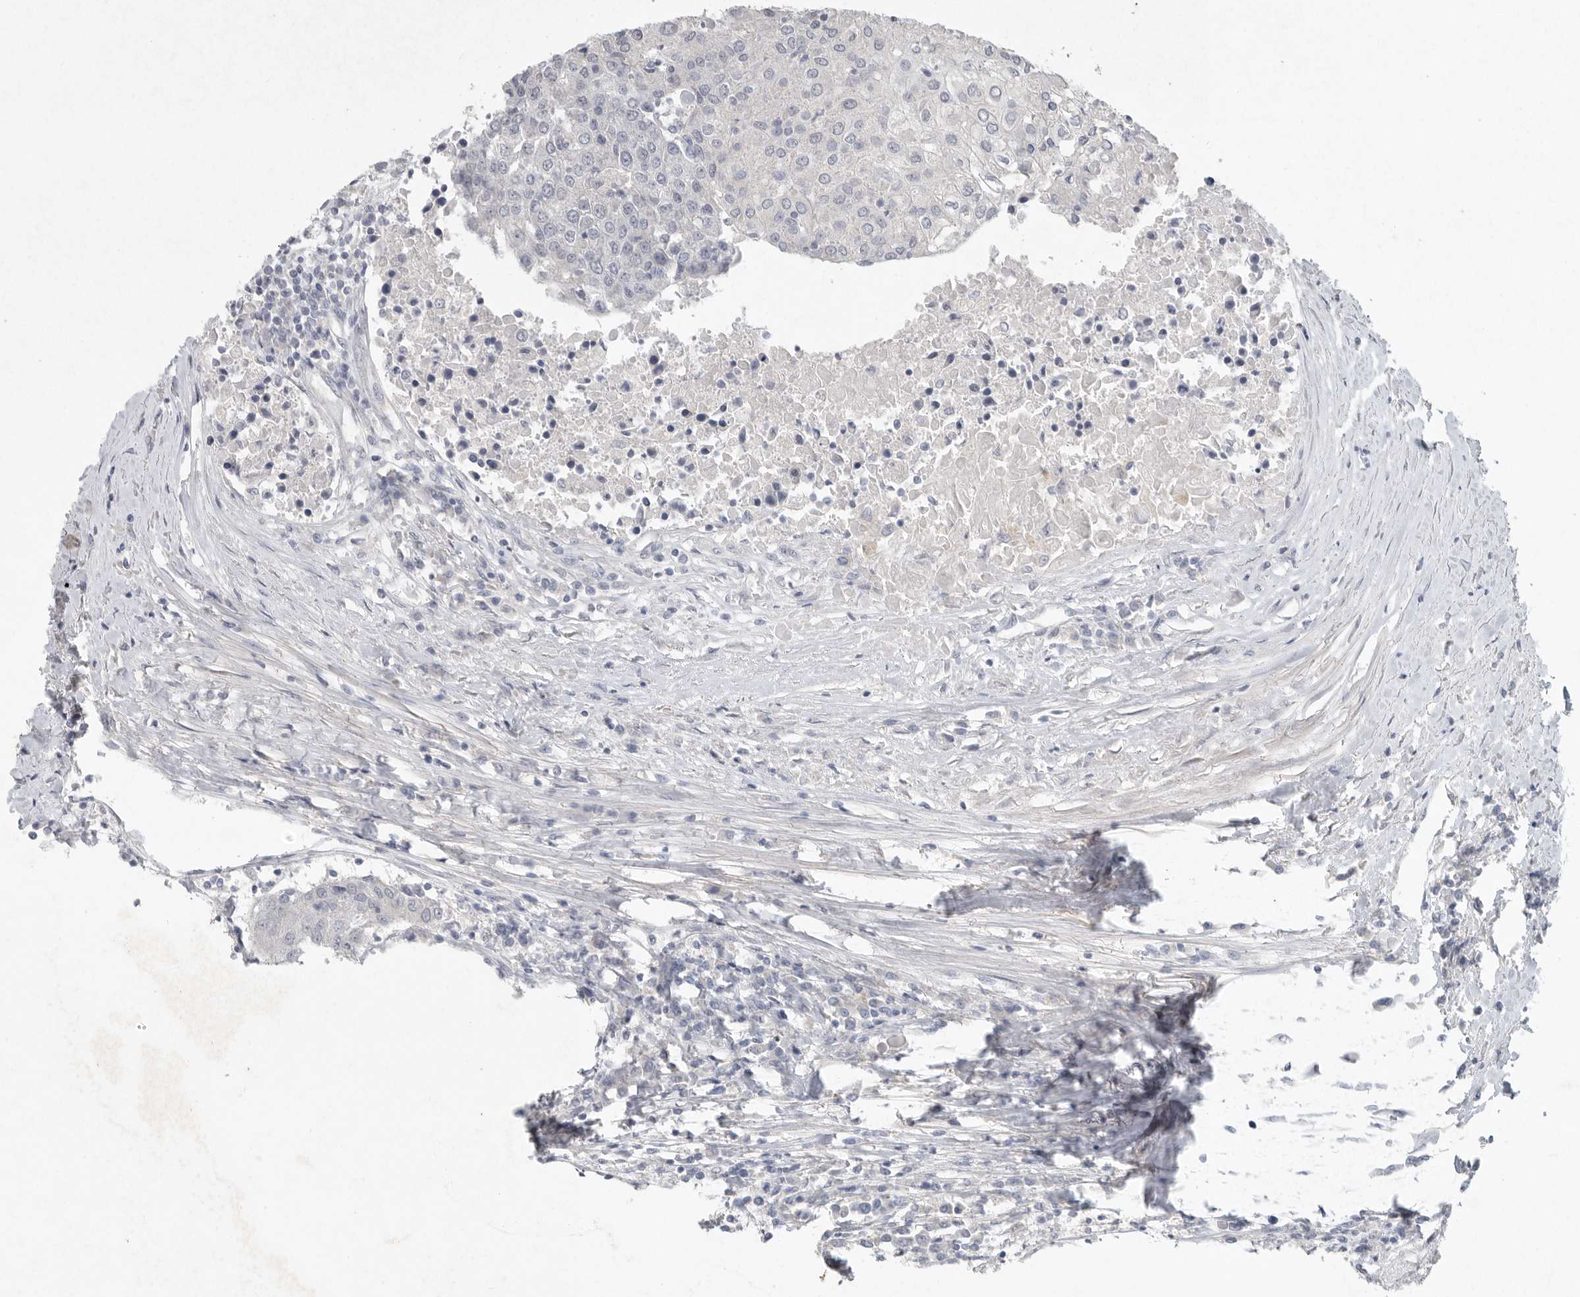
{"staining": {"intensity": "negative", "quantity": "none", "location": "none"}, "tissue": "urothelial cancer", "cell_type": "Tumor cells", "image_type": "cancer", "snomed": [{"axis": "morphology", "description": "Urothelial carcinoma, High grade"}, {"axis": "topography", "description": "Urinary bladder"}], "caption": "Immunohistochemistry of urothelial cancer displays no expression in tumor cells. (DAB (3,3'-diaminobenzidine) immunohistochemistry visualized using brightfield microscopy, high magnification).", "gene": "REG4", "patient": {"sex": "female", "age": 85}}